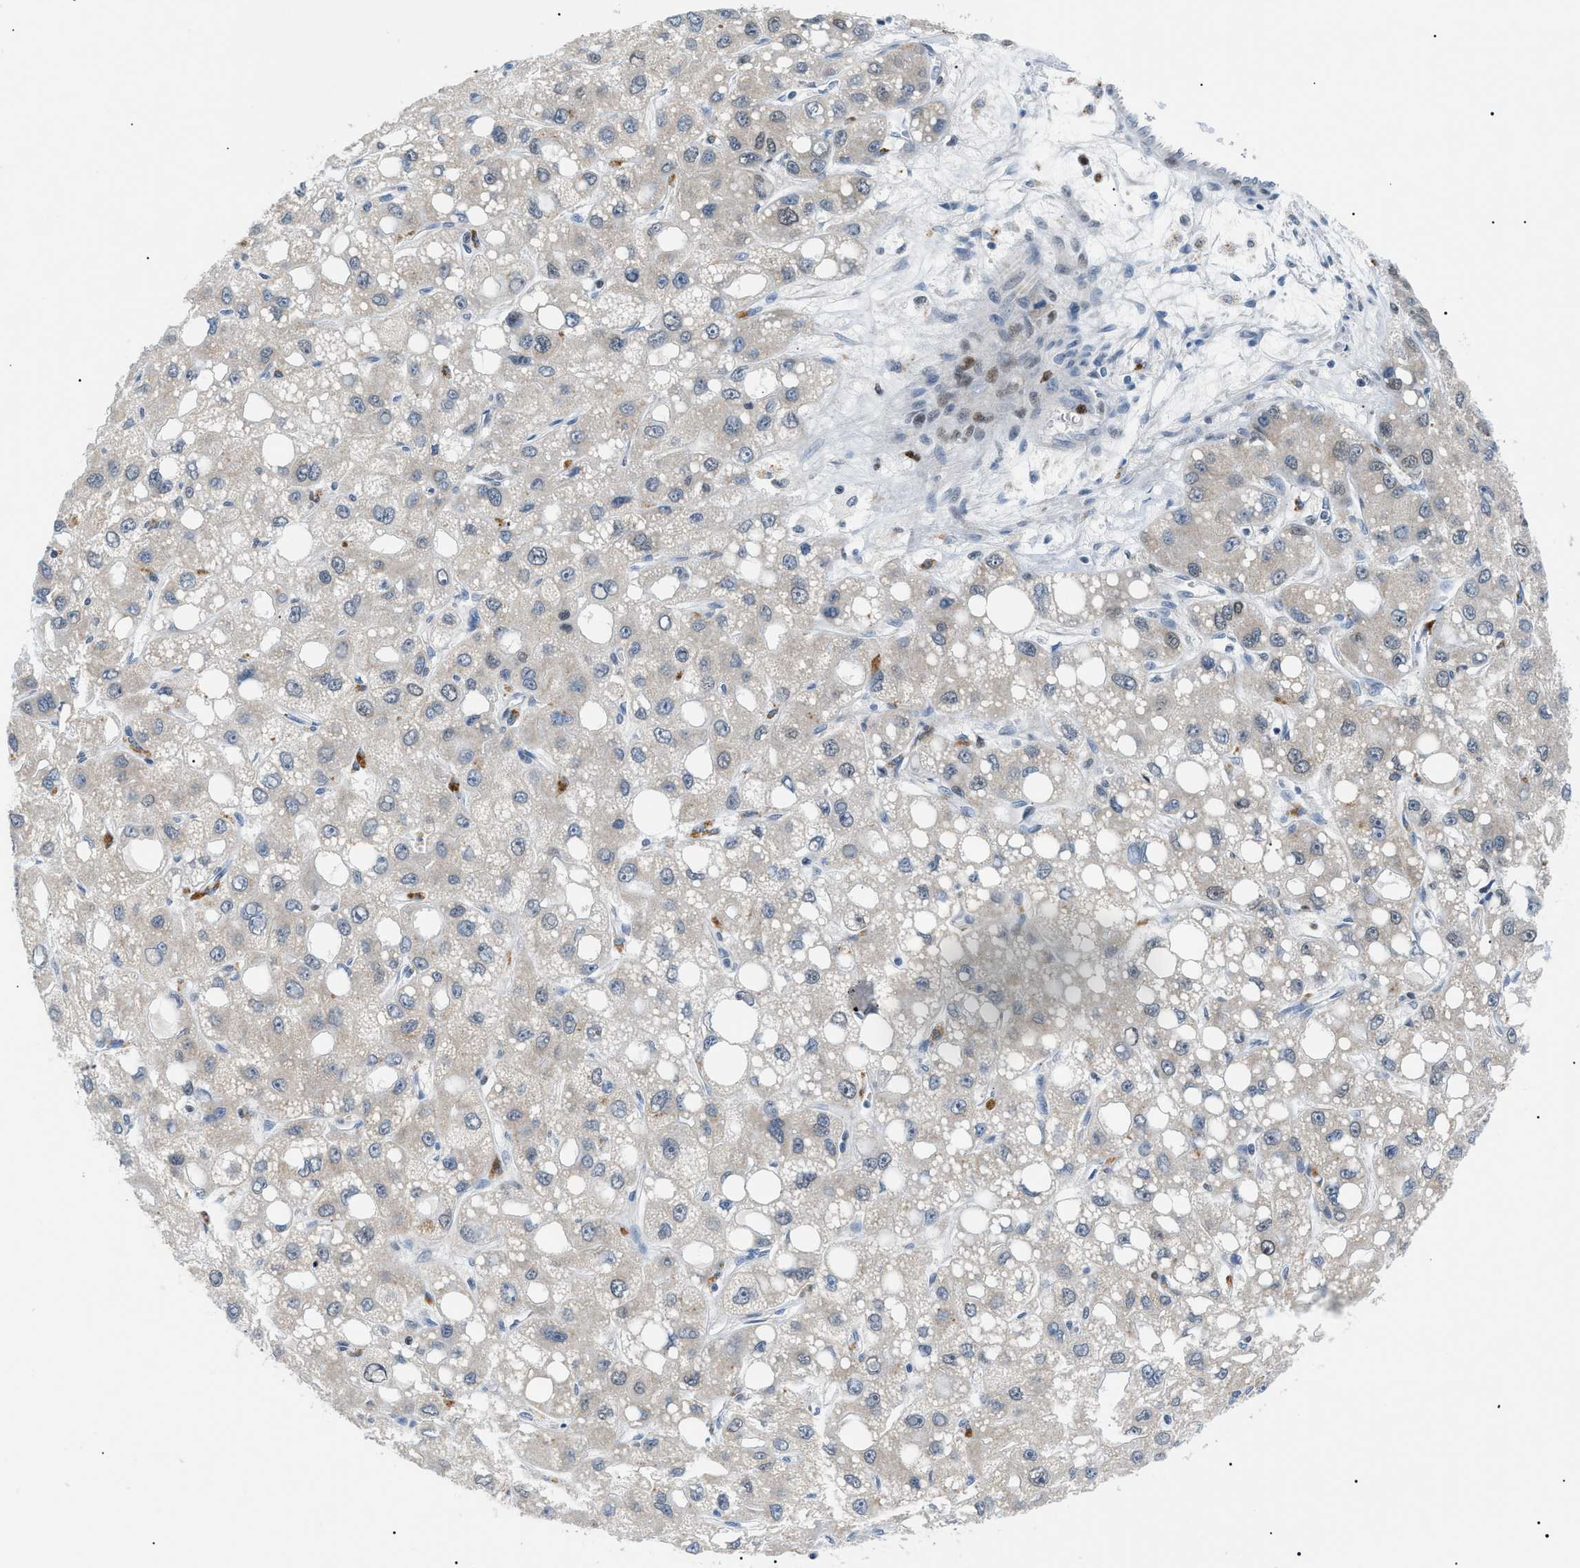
{"staining": {"intensity": "negative", "quantity": "none", "location": "none"}, "tissue": "liver cancer", "cell_type": "Tumor cells", "image_type": "cancer", "snomed": [{"axis": "morphology", "description": "Carcinoma, Hepatocellular, NOS"}, {"axis": "topography", "description": "Liver"}], "caption": "Tumor cells show no significant expression in liver cancer (hepatocellular carcinoma).", "gene": "SMARCC1", "patient": {"sex": "male", "age": 55}}